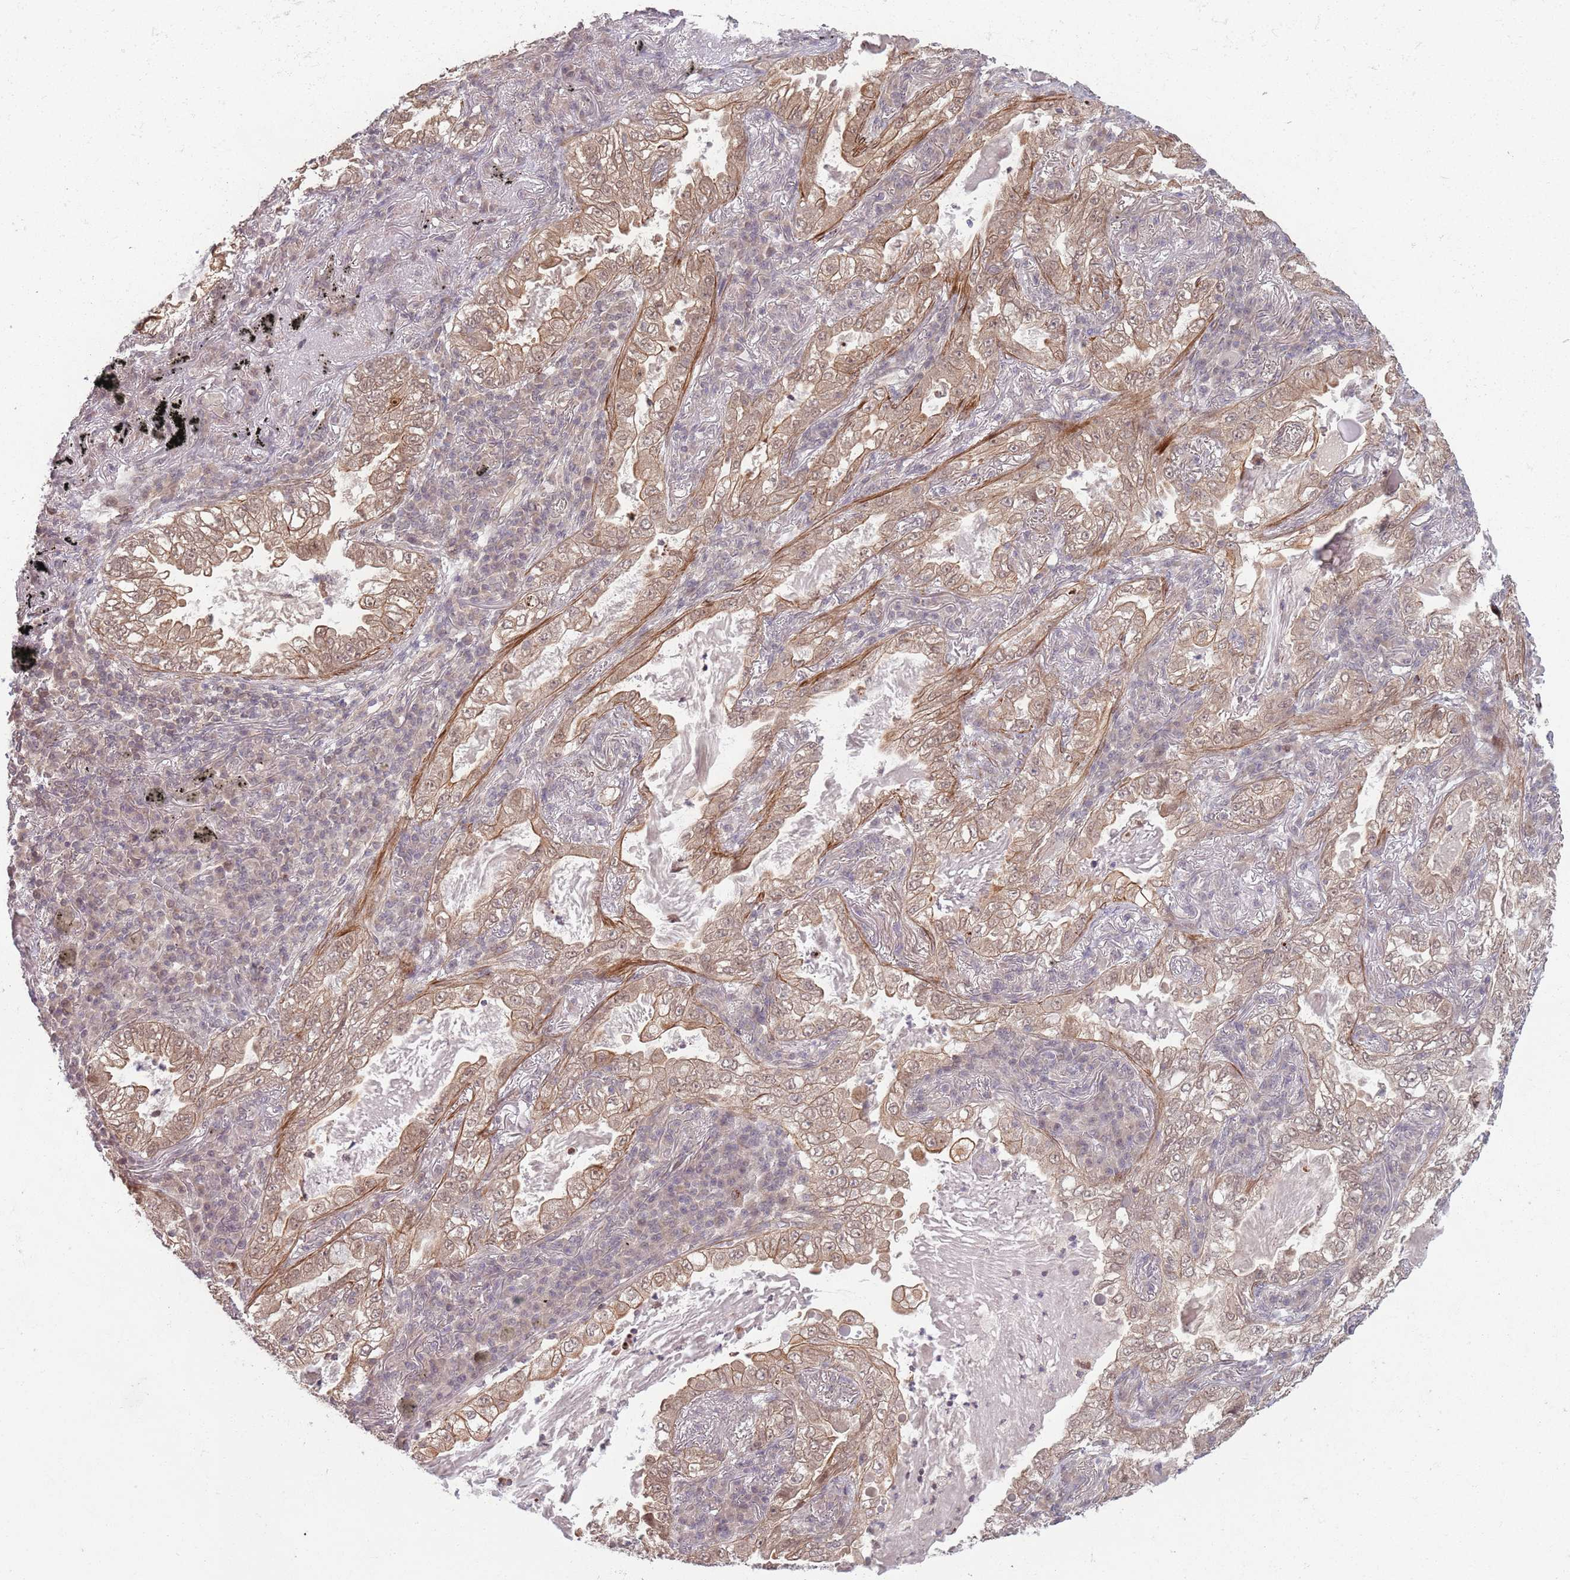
{"staining": {"intensity": "moderate", "quantity": ">75%", "location": "cytoplasmic/membranous"}, "tissue": "lung cancer", "cell_type": "Tumor cells", "image_type": "cancer", "snomed": [{"axis": "morphology", "description": "Adenocarcinoma, NOS"}, {"axis": "topography", "description": "Lung"}], "caption": "Approximately >75% of tumor cells in lung cancer display moderate cytoplasmic/membranous protein positivity as visualized by brown immunohistochemical staining.", "gene": "CCDC154", "patient": {"sex": "female", "age": 73}}